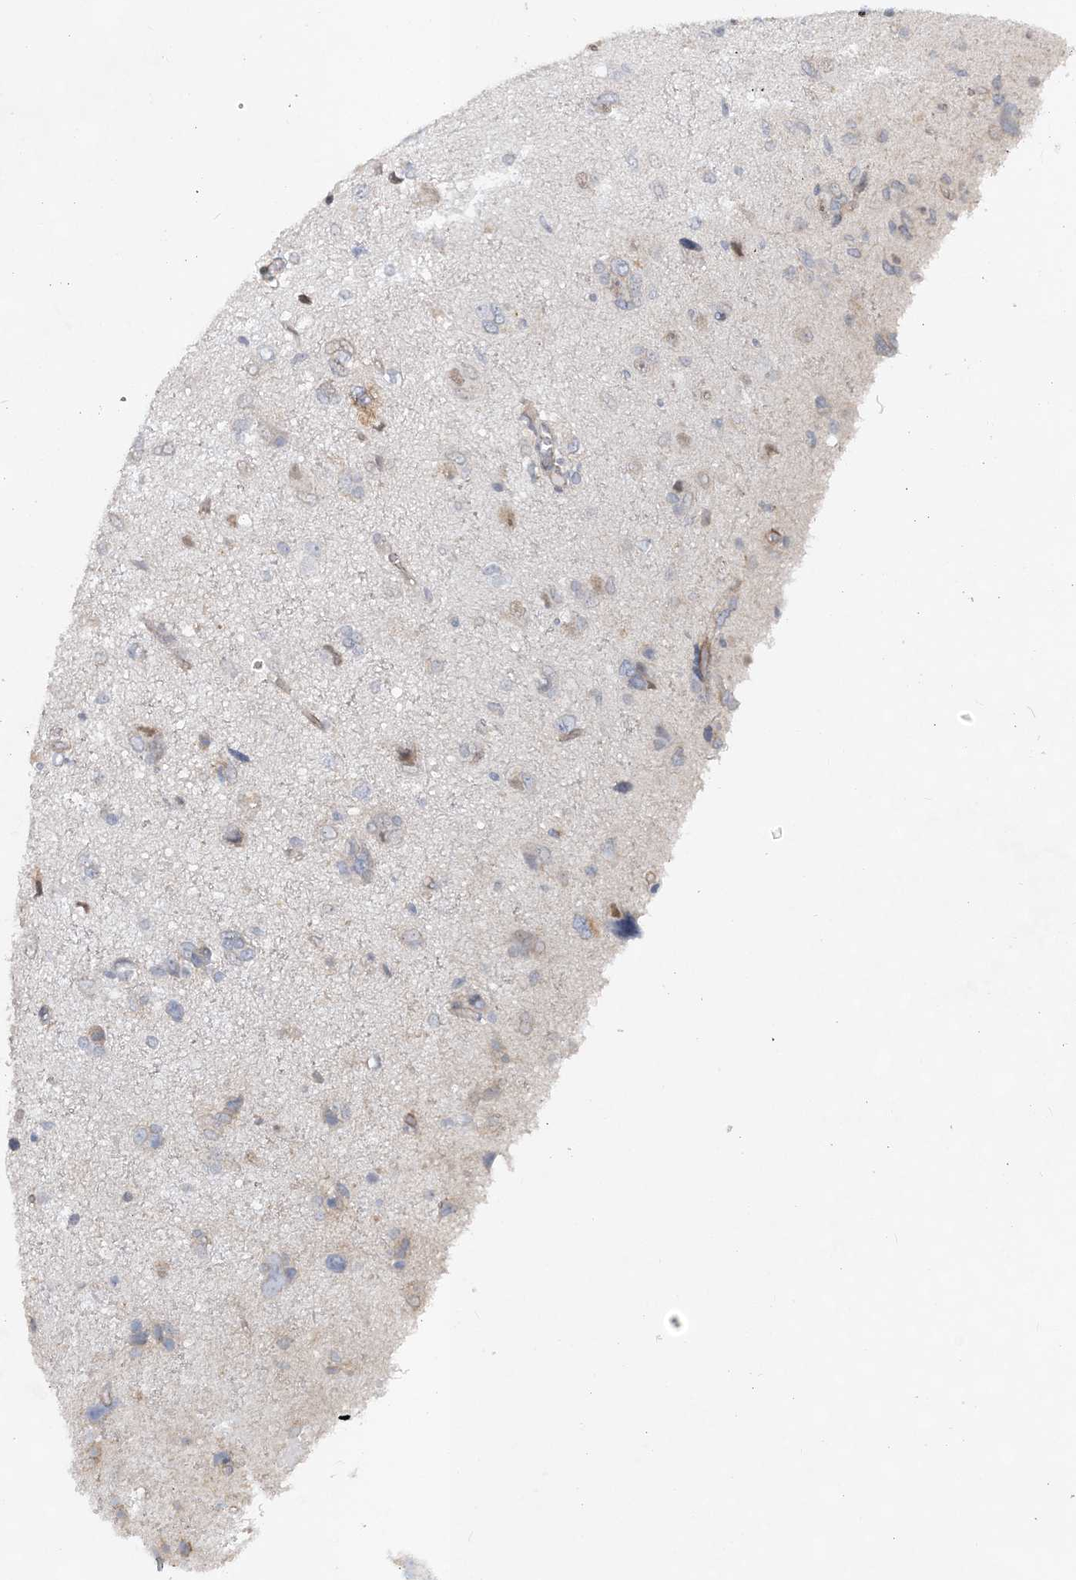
{"staining": {"intensity": "negative", "quantity": "none", "location": "none"}, "tissue": "glioma", "cell_type": "Tumor cells", "image_type": "cancer", "snomed": [{"axis": "morphology", "description": "Glioma, malignant, High grade"}, {"axis": "topography", "description": "Brain"}], "caption": "Immunohistochemistry histopathology image of neoplastic tissue: human glioma stained with DAB shows no significant protein expression in tumor cells.", "gene": "RAI14", "patient": {"sex": "female", "age": 59}}